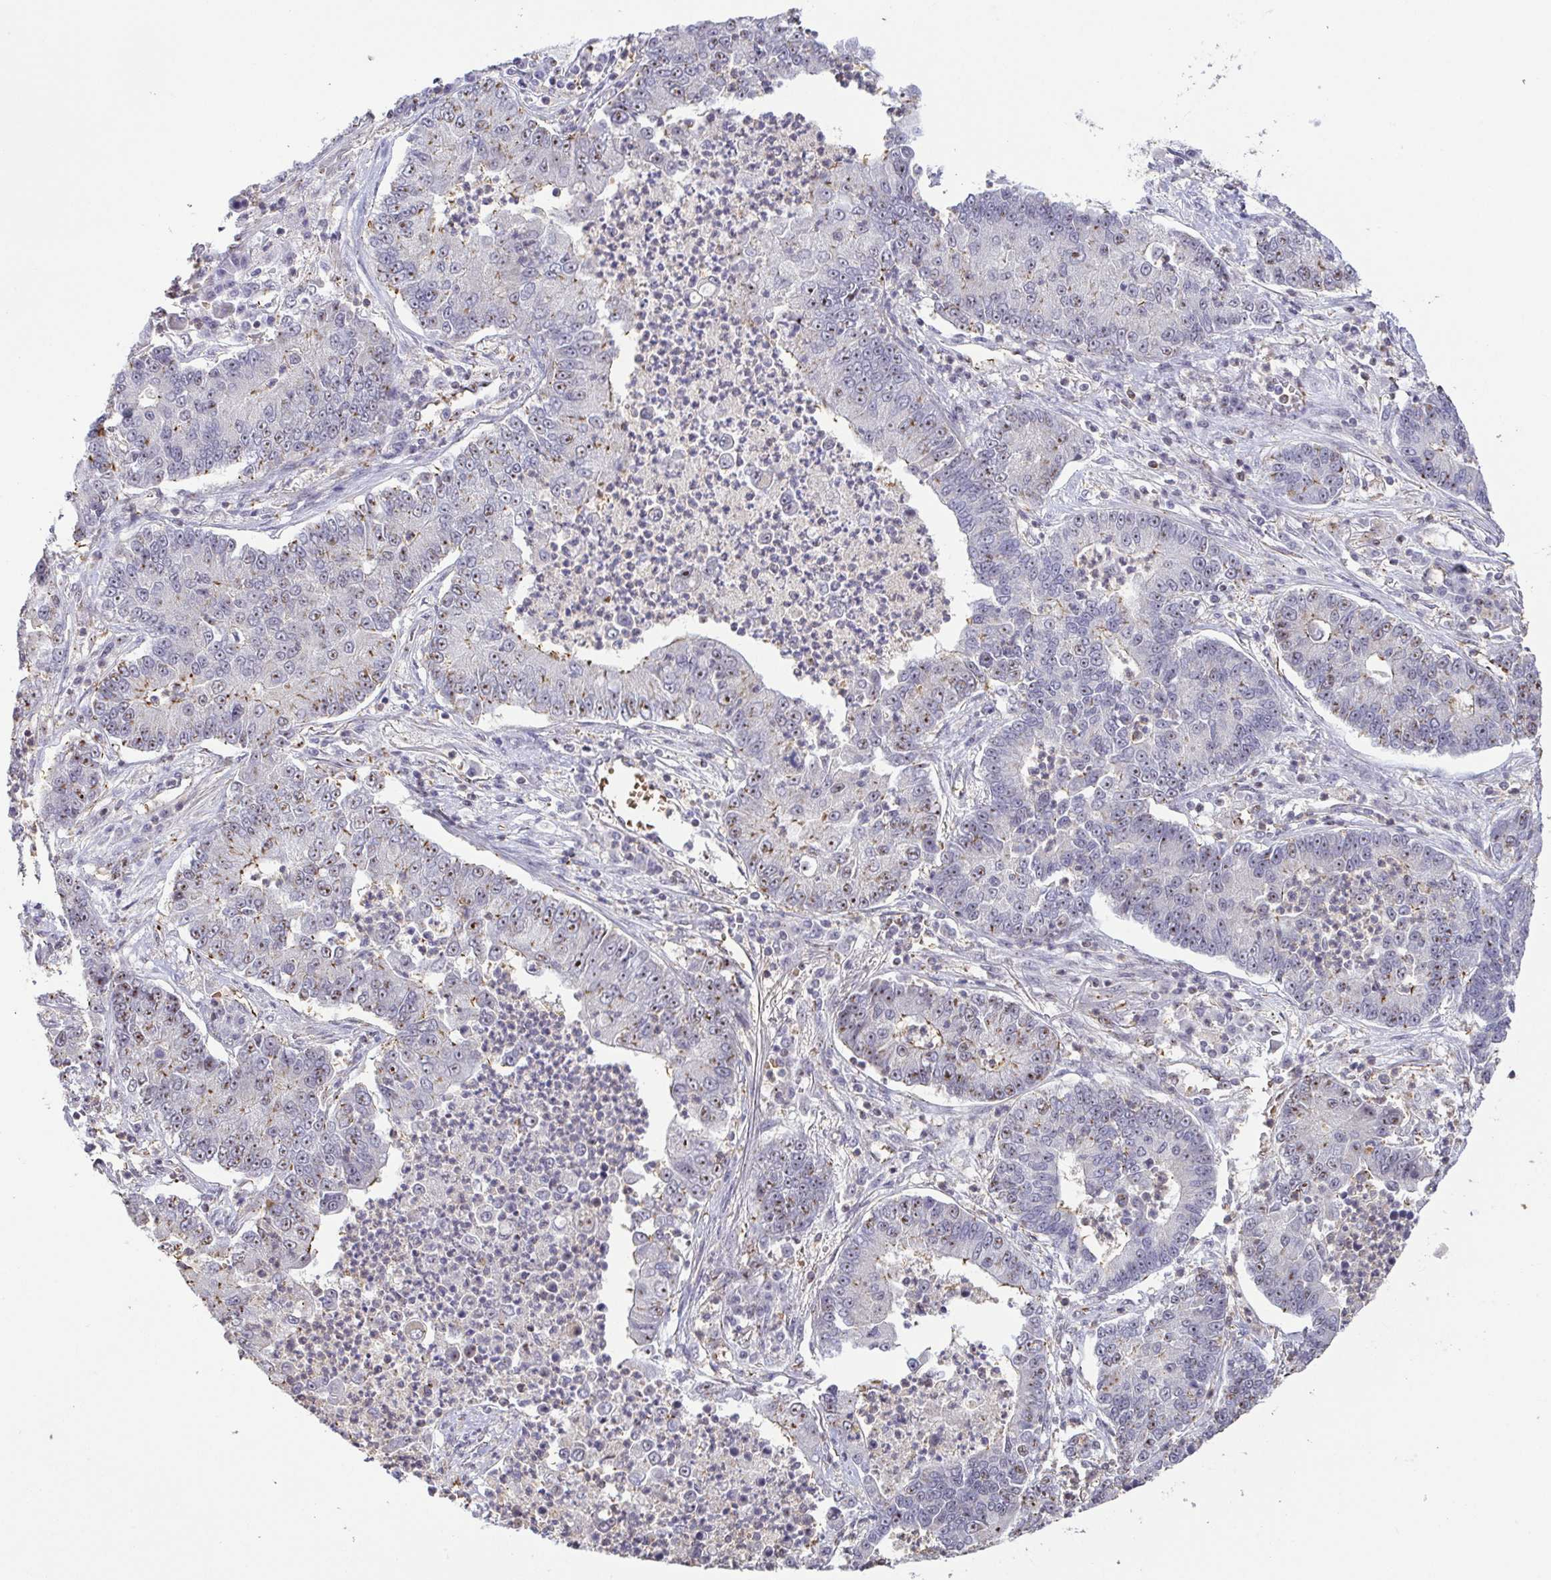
{"staining": {"intensity": "weak", "quantity": "25%-75%", "location": "cytoplasmic/membranous,nuclear"}, "tissue": "lung cancer", "cell_type": "Tumor cells", "image_type": "cancer", "snomed": [{"axis": "morphology", "description": "Adenocarcinoma, NOS"}, {"axis": "topography", "description": "Lung"}], "caption": "Immunohistochemistry micrograph of lung adenocarcinoma stained for a protein (brown), which shows low levels of weak cytoplasmic/membranous and nuclear expression in approximately 25%-75% of tumor cells.", "gene": "RSL24D1", "patient": {"sex": "female", "age": 57}}